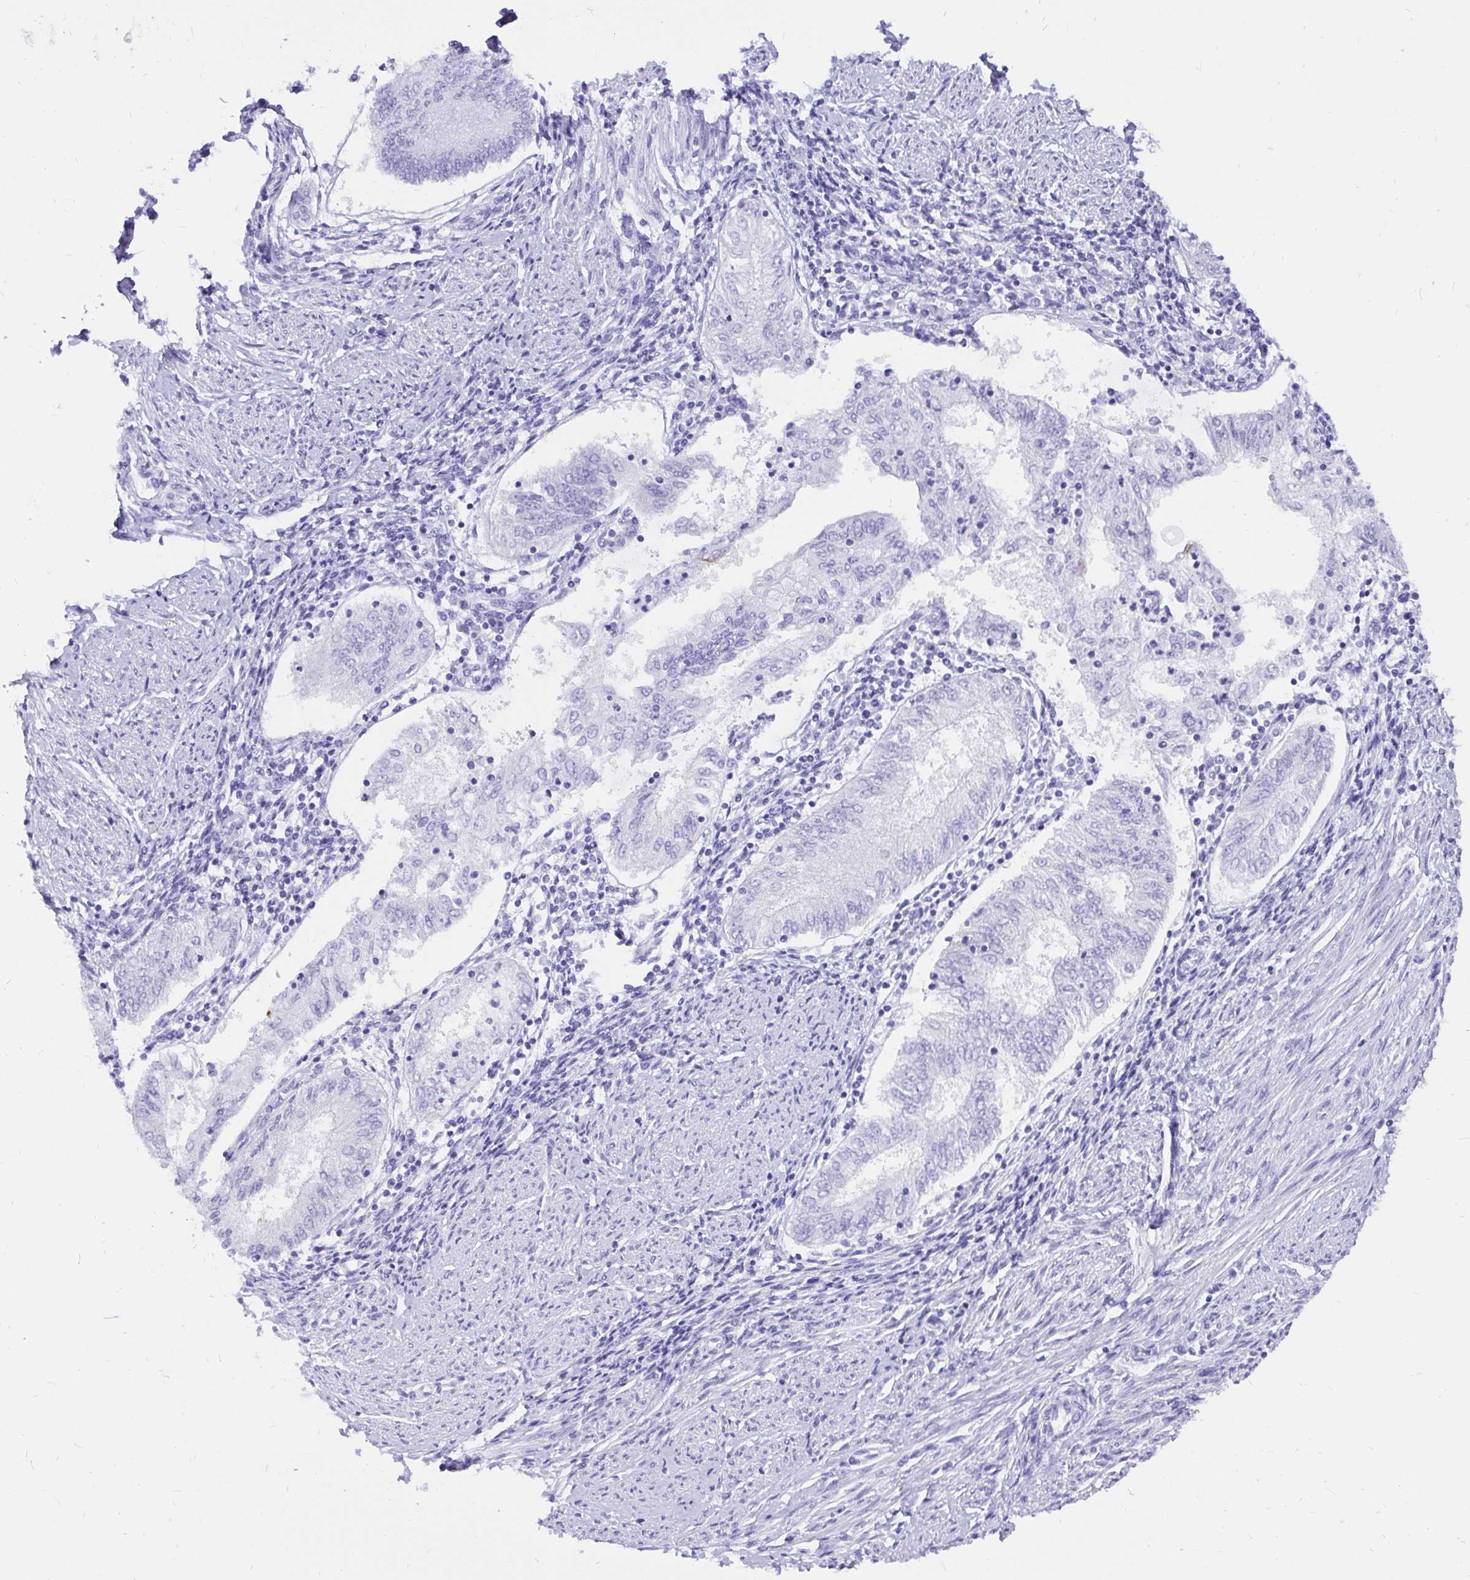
{"staining": {"intensity": "negative", "quantity": "none", "location": "none"}, "tissue": "endometrial cancer", "cell_type": "Tumor cells", "image_type": "cancer", "snomed": [{"axis": "morphology", "description": "Adenocarcinoma, NOS"}, {"axis": "topography", "description": "Endometrium"}], "caption": "Immunohistochemical staining of human endometrial adenocarcinoma shows no significant expression in tumor cells.", "gene": "KRT13", "patient": {"sex": "female", "age": 68}}